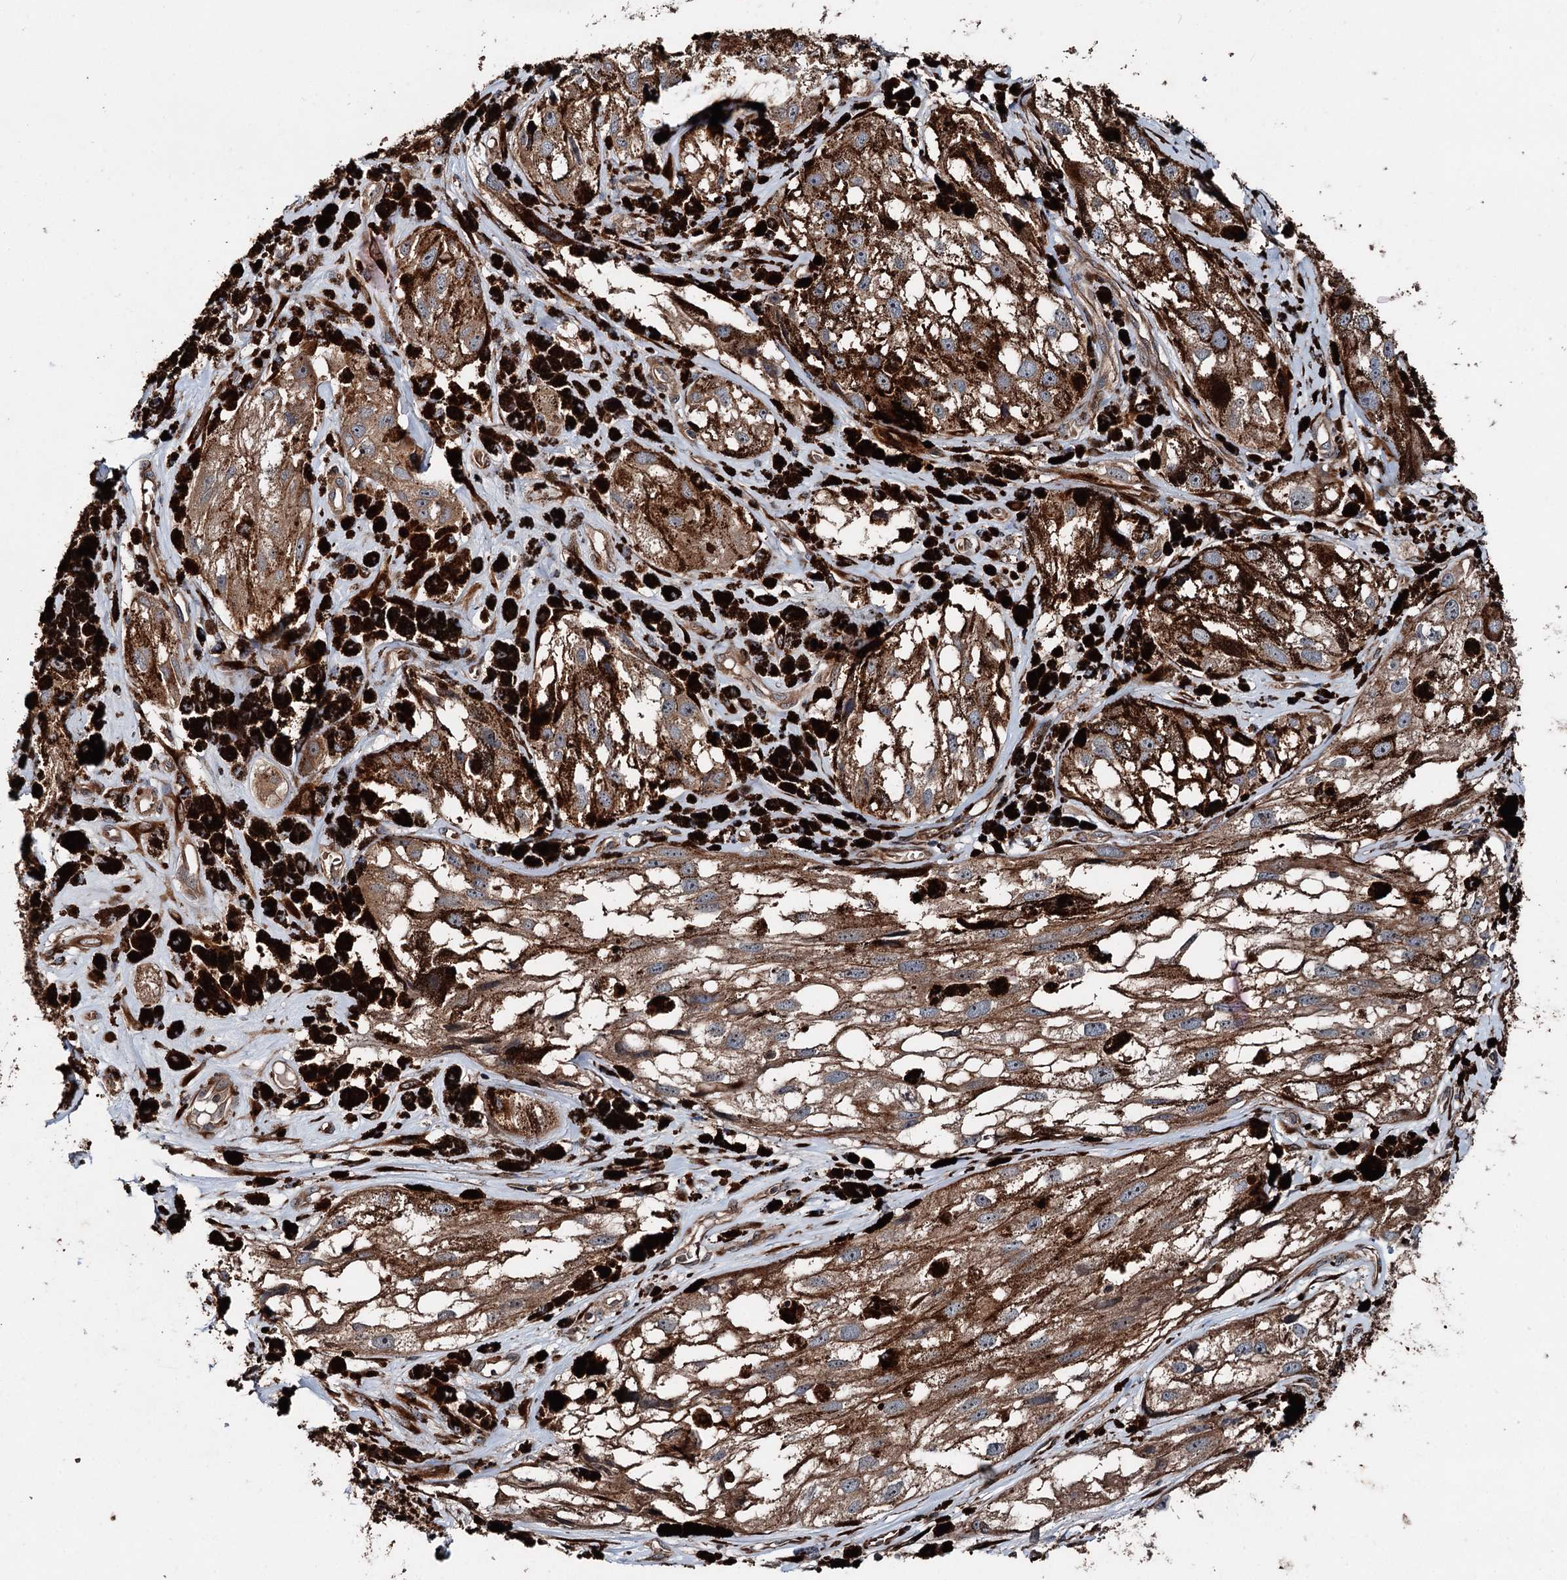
{"staining": {"intensity": "moderate", "quantity": ">75%", "location": "cytoplasmic/membranous"}, "tissue": "melanoma", "cell_type": "Tumor cells", "image_type": "cancer", "snomed": [{"axis": "morphology", "description": "Malignant melanoma, NOS"}, {"axis": "topography", "description": "Skin"}], "caption": "Immunohistochemistry (IHC) image of malignant melanoma stained for a protein (brown), which exhibits medium levels of moderate cytoplasmic/membranous expression in about >75% of tumor cells.", "gene": "DDIAS", "patient": {"sex": "male", "age": 88}}